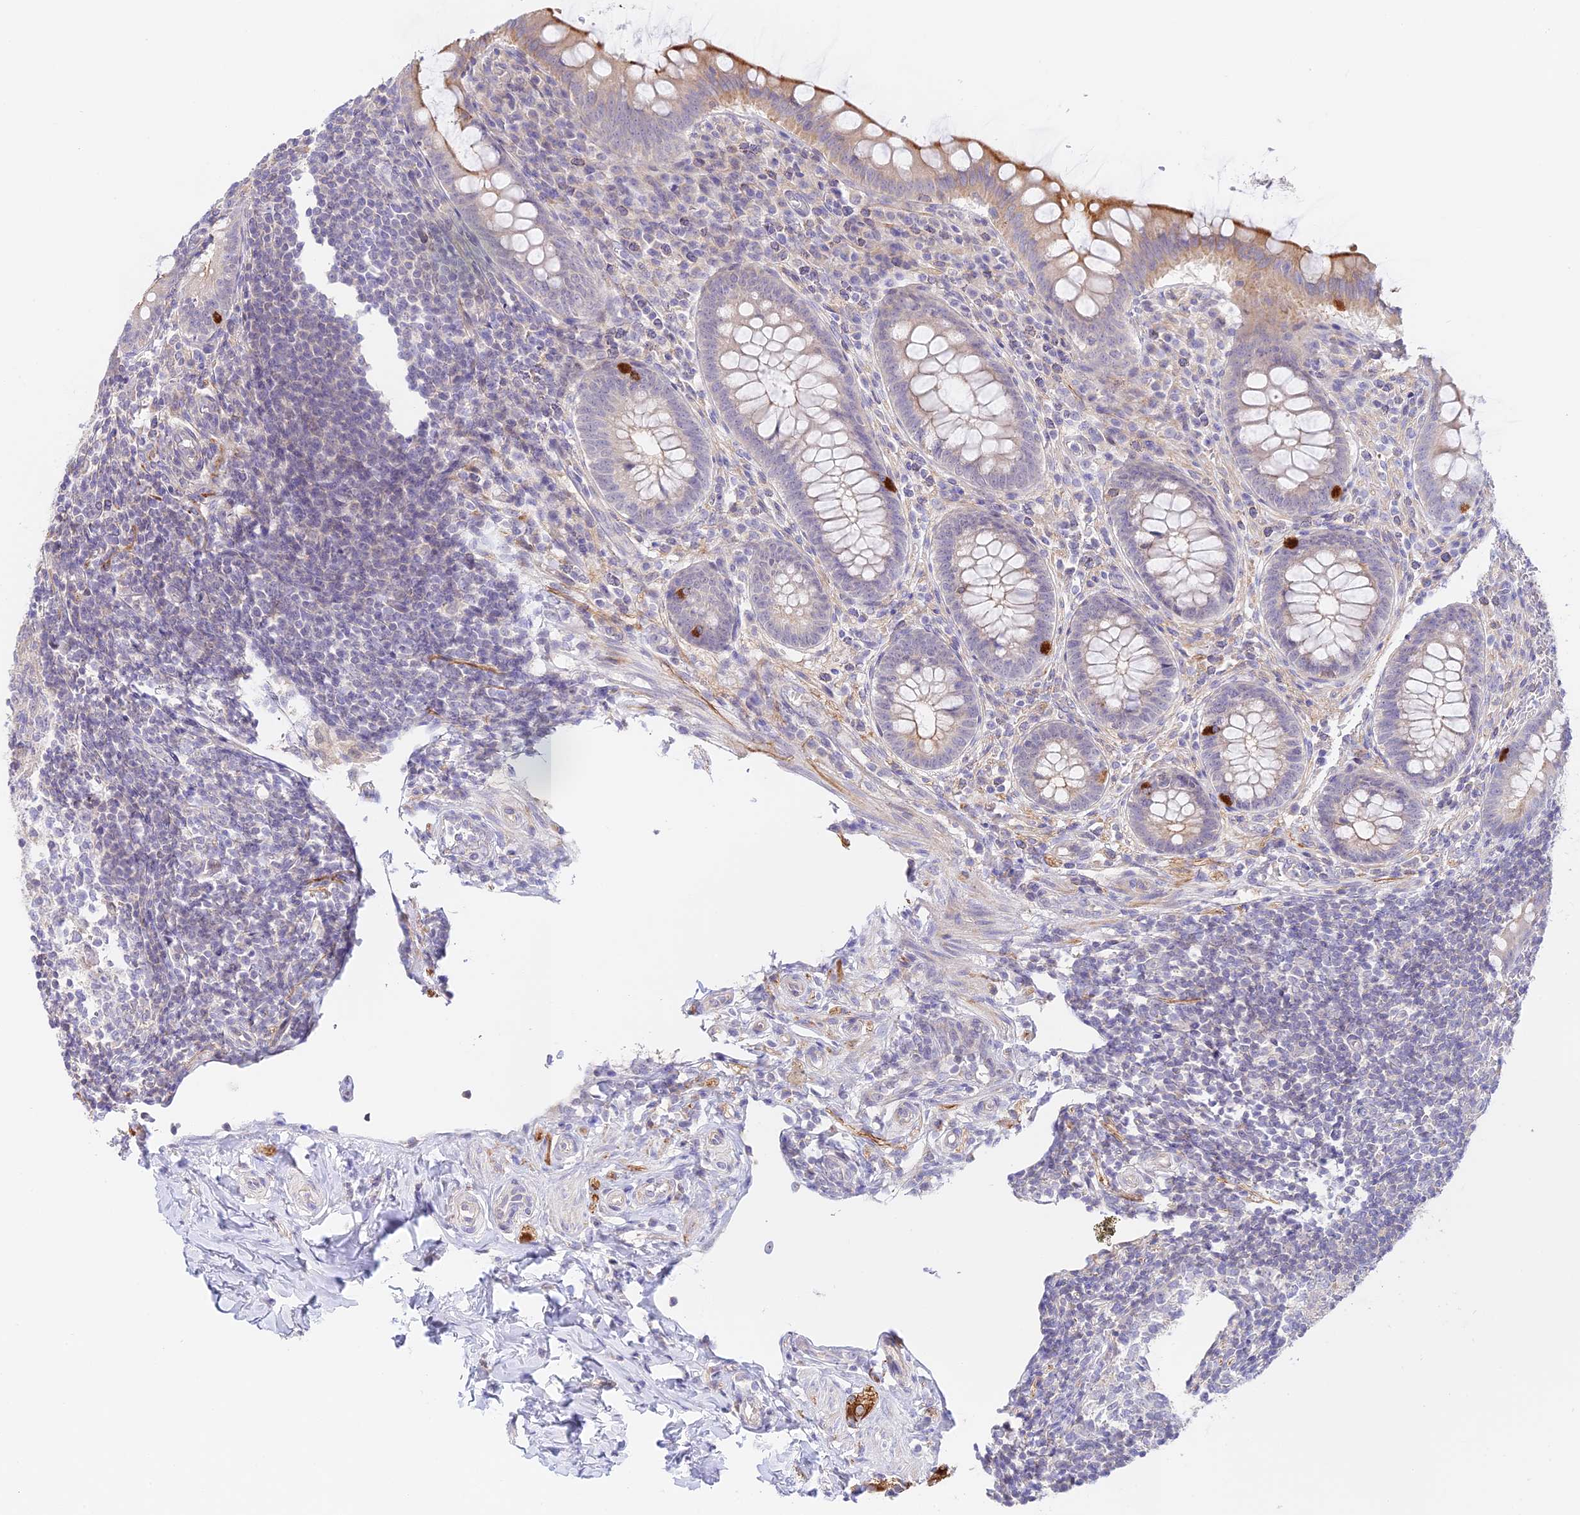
{"staining": {"intensity": "moderate", "quantity": "25%-75%", "location": "cytoplasmic/membranous"}, "tissue": "appendix", "cell_type": "Glandular cells", "image_type": "normal", "snomed": [{"axis": "morphology", "description": "Normal tissue, NOS"}, {"axis": "topography", "description": "Appendix"}], "caption": "Brown immunohistochemical staining in unremarkable appendix displays moderate cytoplasmic/membranous positivity in about 25%-75% of glandular cells. (Stains: DAB in brown, nuclei in blue, Microscopy: brightfield microscopy at high magnification).", "gene": "CAMSAP3", "patient": {"sex": "female", "age": 33}}